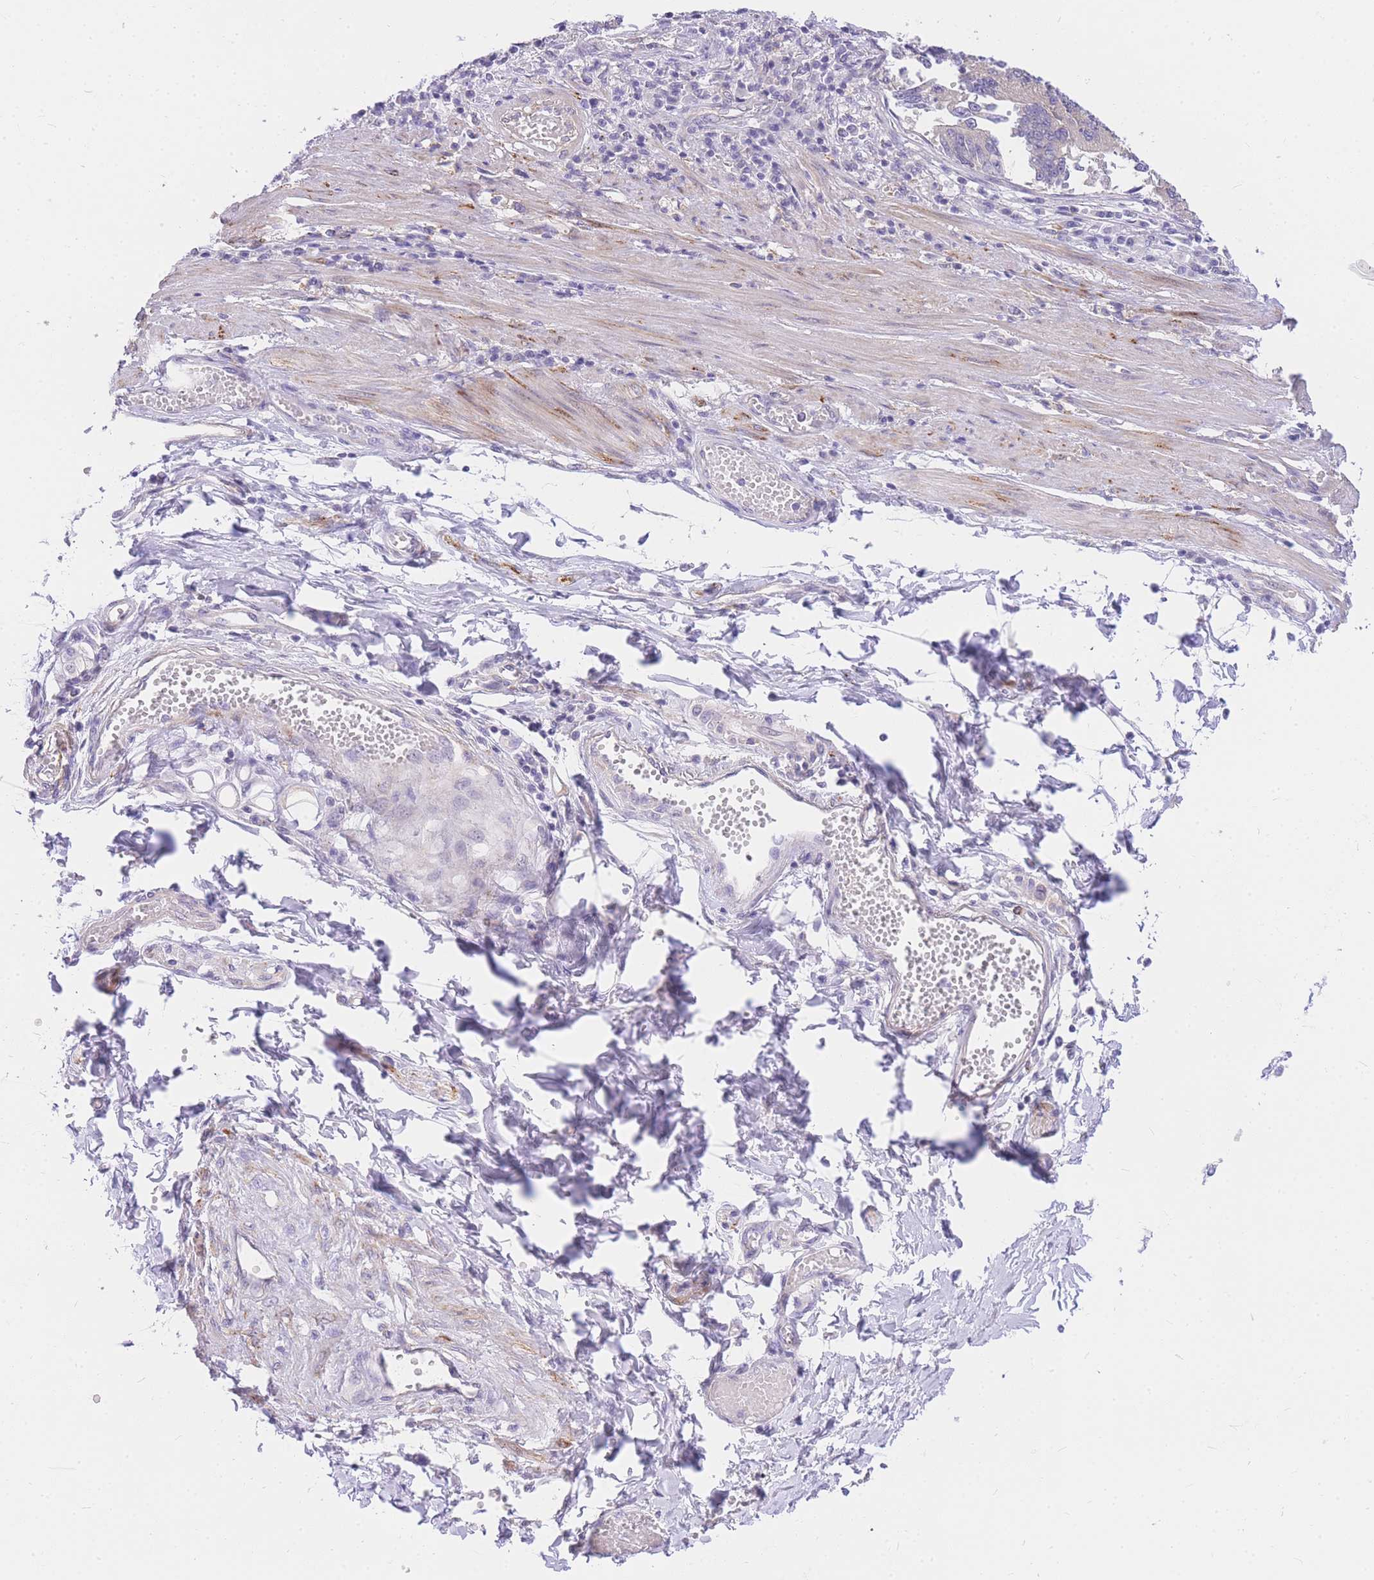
{"staining": {"intensity": "negative", "quantity": "none", "location": "none"}, "tissue": "stomach cancer", "cell_type": "Tumor cells", "image_type": "cancer", "snomed": [{"axis": "morphology", "description": "Adenocarcinoma, NOS"}, {"axis": "topography", "description": "Stomach"}], "caption": "Tumor cells are negative for protein expression in human adenocarcinoma (stomach).", "gene": "S100PBP", "patient": {"sex": "male", "age": 59}}